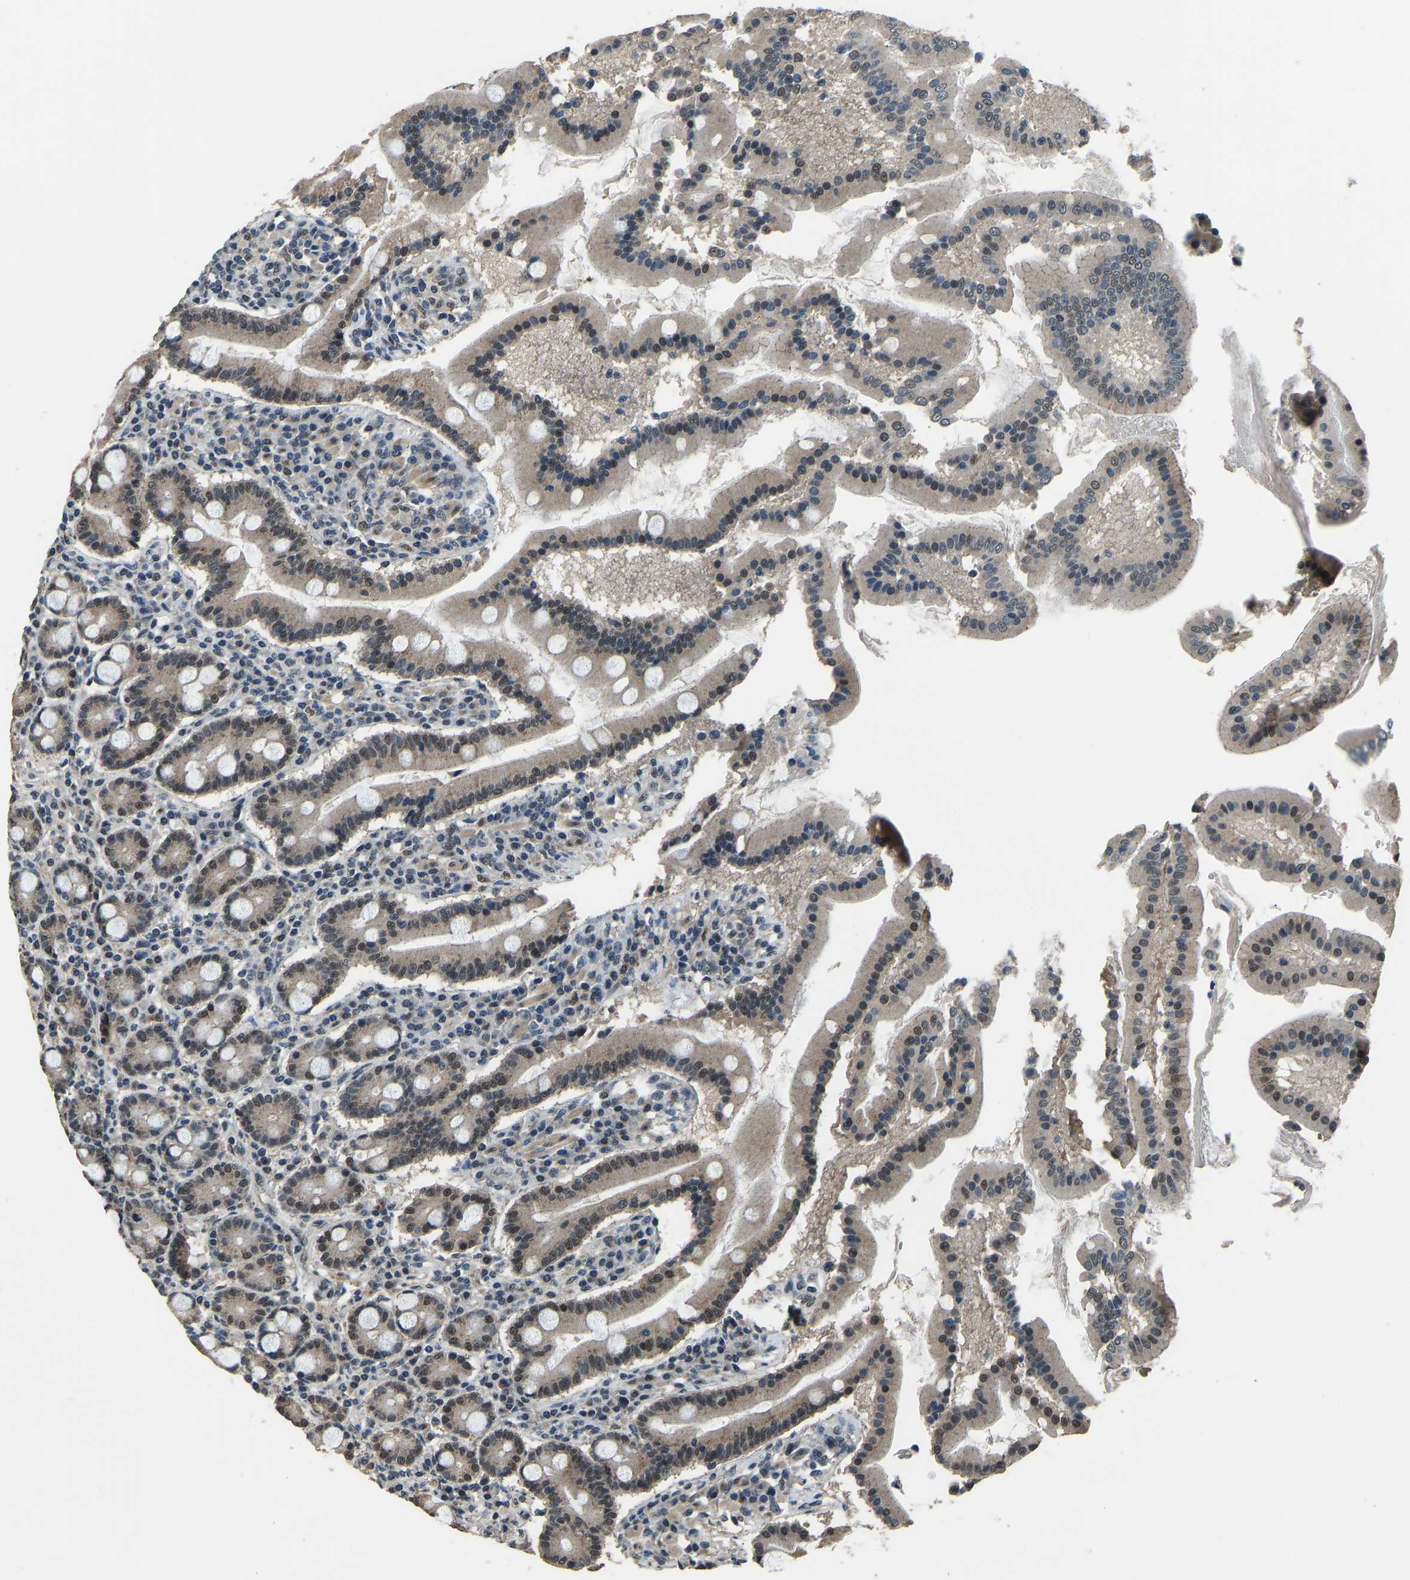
{"staining": {"intensity": "moderate", "quantity": "25%-75%", "location": "cytoplasmic/membranous,nuclear"}, "tissue": "duodenum", "cell_type": "Glandular cells", "image_type": "normal", "snomed": [{"axis": "morphology", "description": "Normal tissue, NOS"}, {"axis": "topography", "description": "Duodenum"}], "caption": "The image reveals staining of normal duodenum, revealing moderate cytoplasmic/membranous,nuclear protein positivity (brown color) within glandular cells. Immunohistochemistry stains the protein in brown and the nuclei are stained blue.", "gene": "TOX4", "patient": {"sex": "male", "age": 50}}